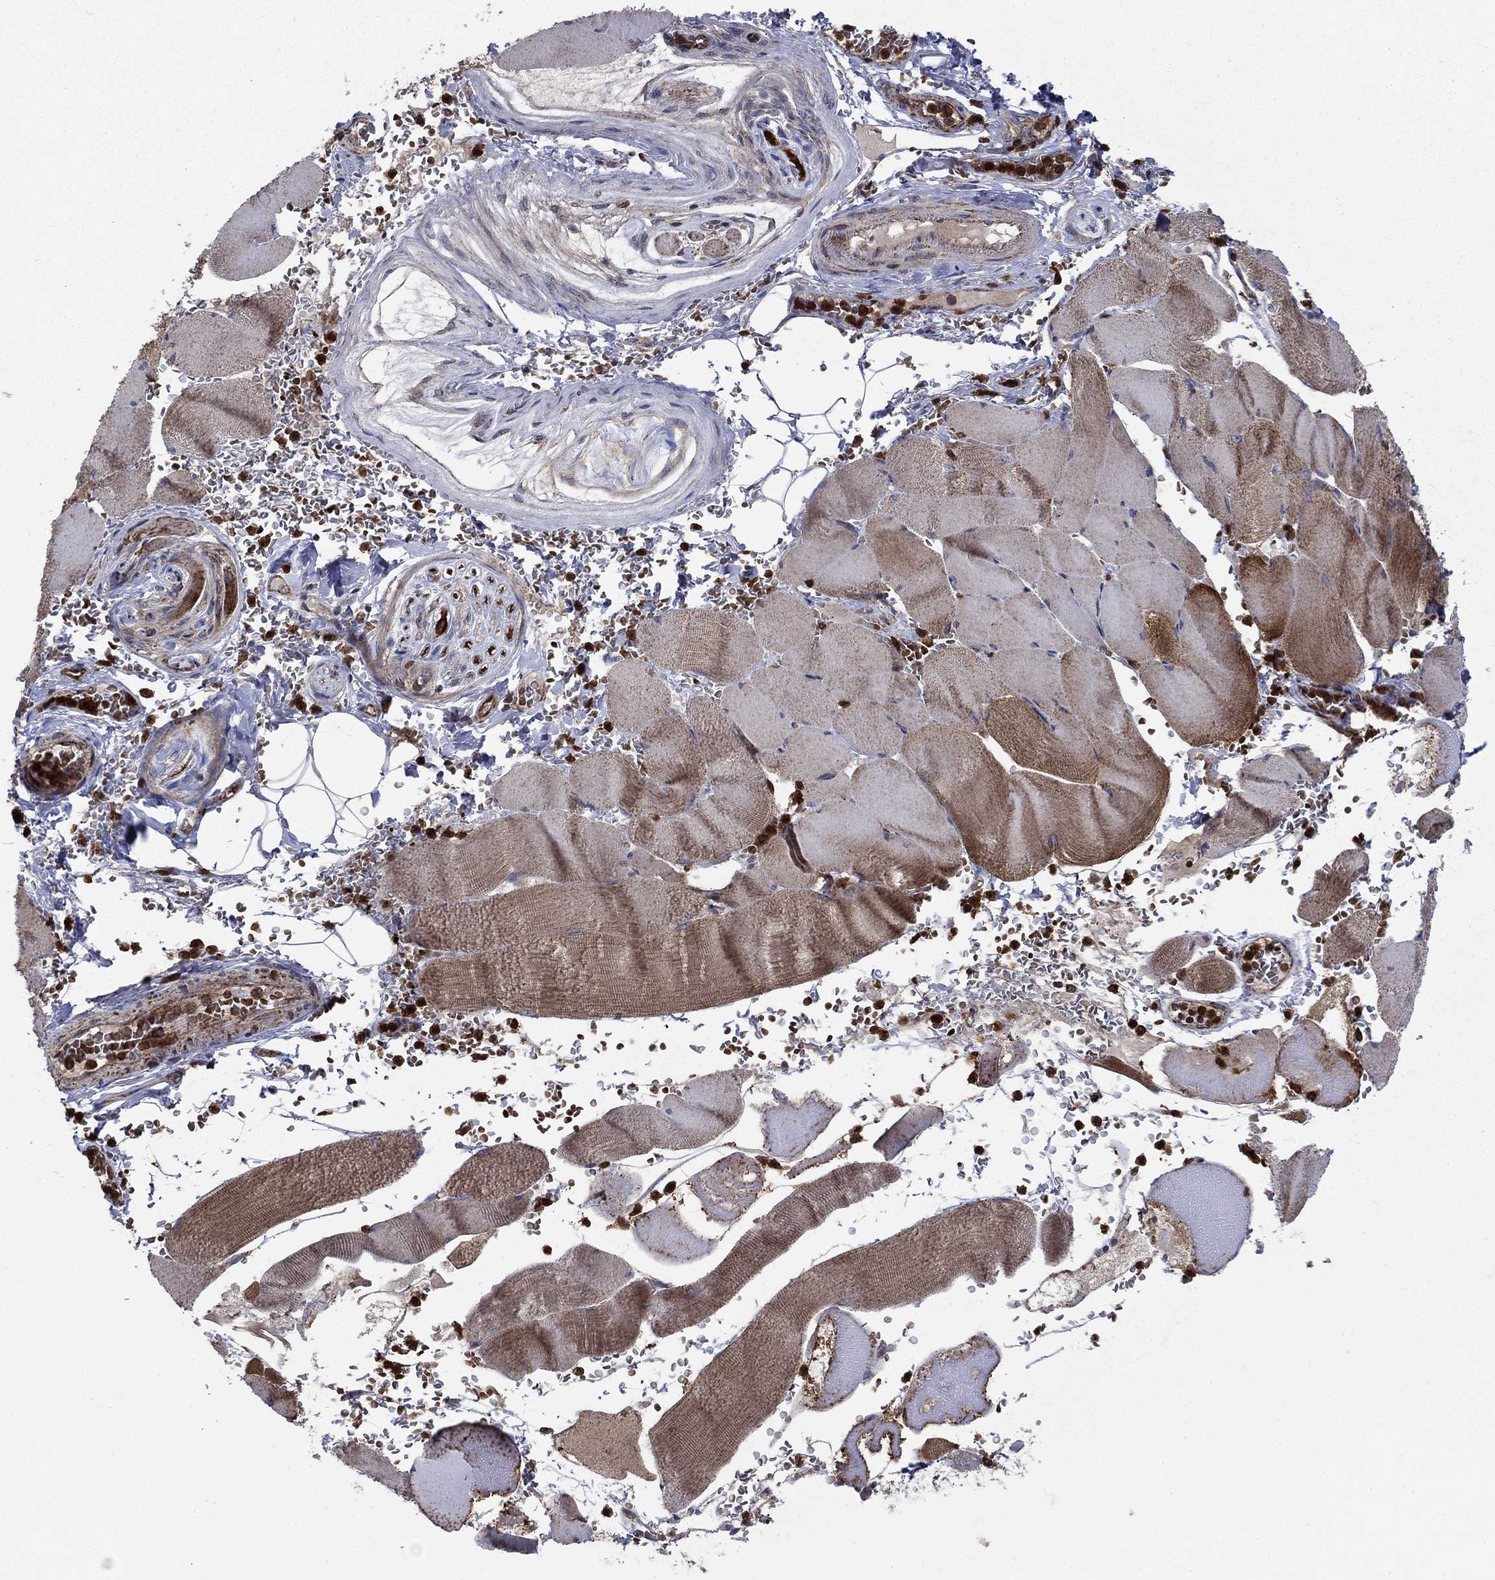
{"staining": {"intensity": "moderate", "quantity": "25%-75%", "location": "cytoplasmic/membranous"}, "tissue": "skeletal muscle", "cell_type": "Myocytes", "image_type": "normal", "snomed": [{"axis": "morphology", "description": "Normal tissue, NOS"}, {"axis": "topography", "description": "Skeletal muscle"}], "caption": "IHC photomicrograph of benign skeletal muscle: skeletal muscle stained using IHC demonstrates medium levels of moderate protein expression localized specifically in the cytoplasmic/membranous of myocytes, appearing as a cytoplasmic/membranous brown color.", "gene": "RNF19B", "patient": {"sex": "male", "age": 56}}